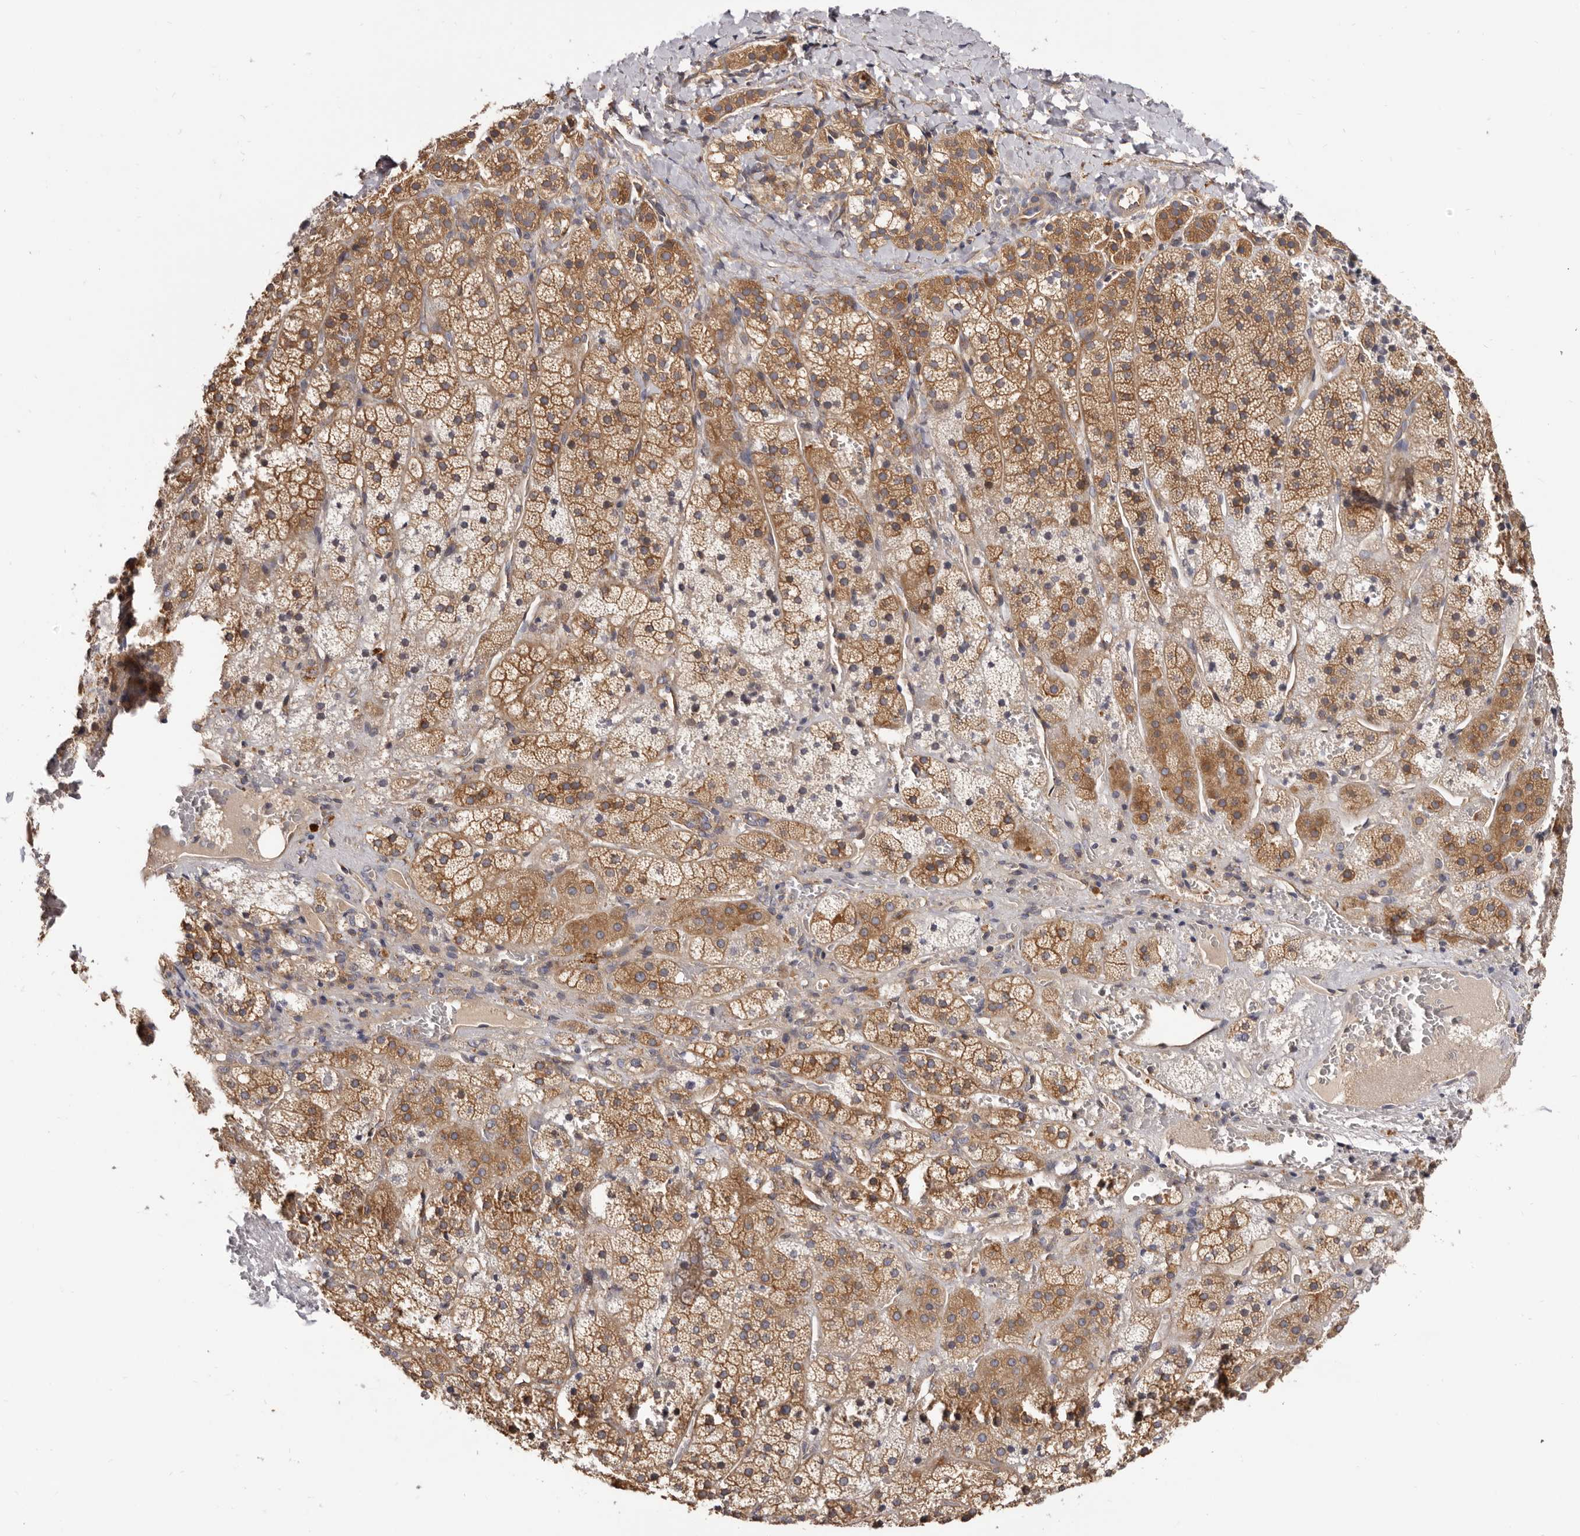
{"staining": {"intensity": "moderate", "quantity": ">75%", "location": "cytoplasmic/membranous"}, "tissue": "adrenal gland", "cell_type": "Glandular cells", "image_type": "normal", "snomed": [{"axis": "morphology", "description": "Normal tissue, NOS"}, {"axis": "topography", "description": "Adrenal gland"}], "caption": "Normal adrenal gland was stained to show a protein in brown. There is medium levels of moderate cytoplasmic/membranous staining in about >75% of glandular cells.", "gene": "ADAMTS20", "patient": {"sex": "female", "age": 44}}